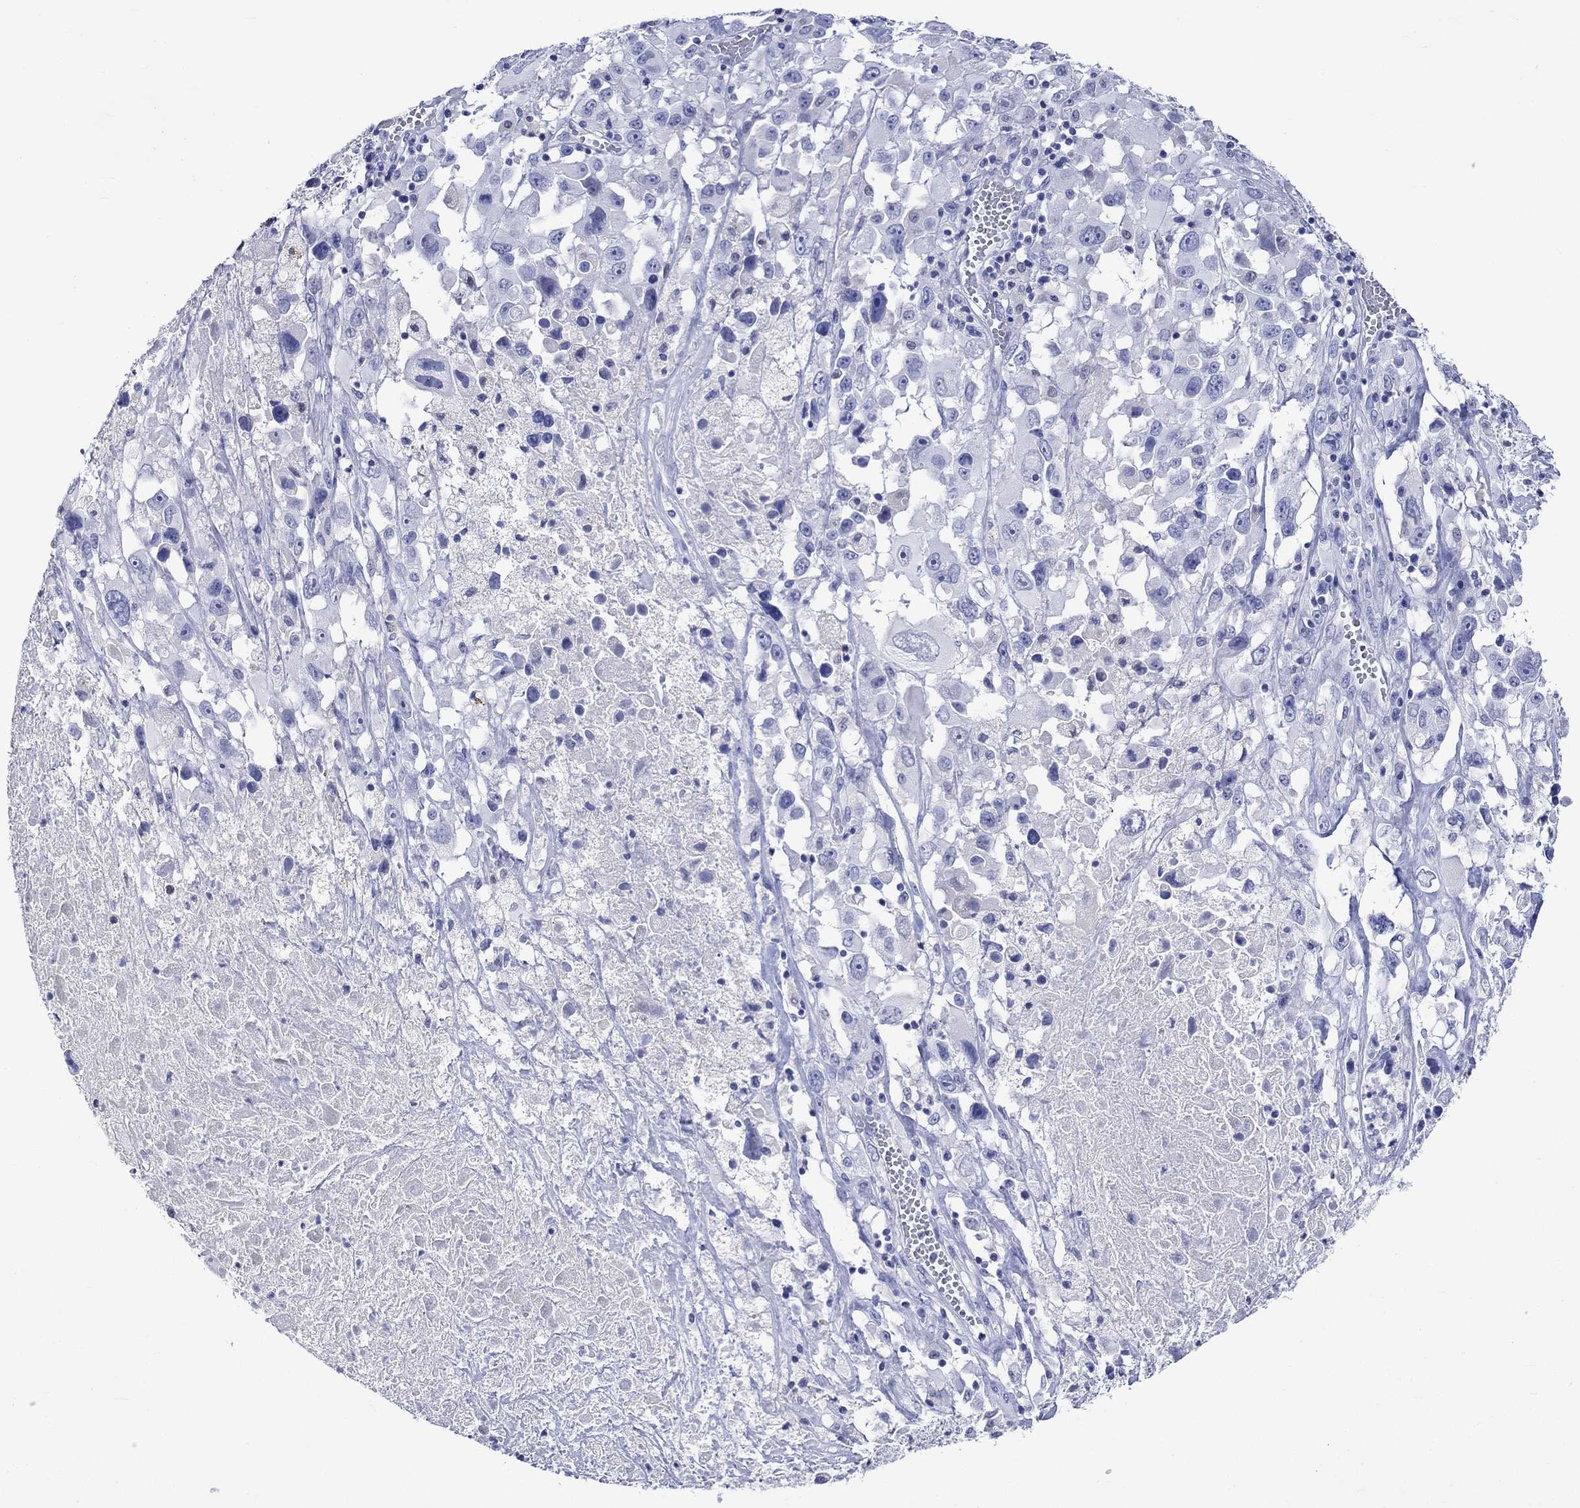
{"staining": {"intensity": "negative", "quantity": "none", "location": "none"}, "tissue": "melanoma", "cell_type": "Tumor cells", "image_type": "cancer", "snomed": [{"axis": "morphology", "description": "Malignant melanoma, Metastatic site"}, {"axis": "topography", "description": "Lymph node"}], "caption": "A micrograph of melanoma stained for a protein displays no brown staining in tumor cells.", "gene": "KLHL35", "patient": {"sex": "male", "age": 50}}